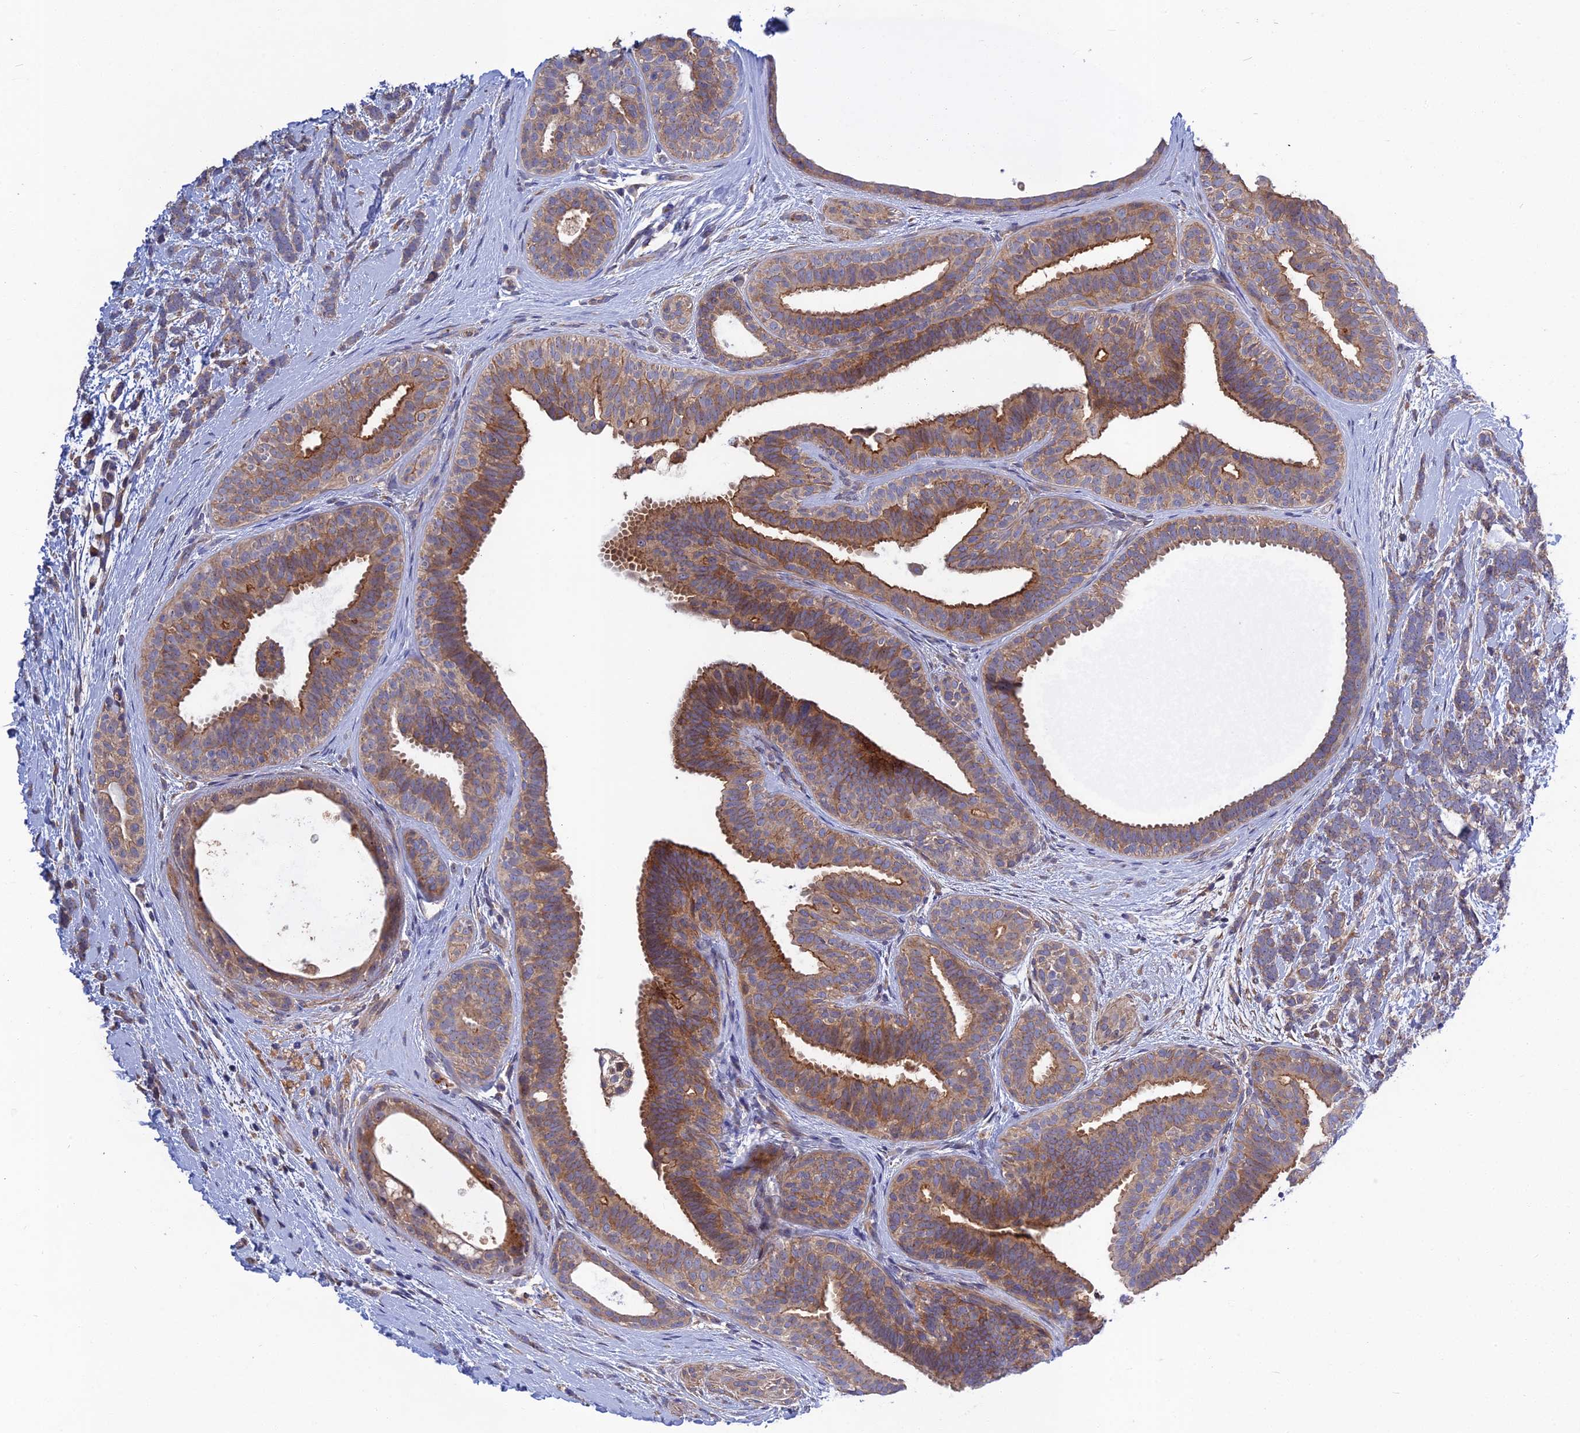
{"staining": {"intensity": "moderate", "quantity": ">75%", "location": "cytoplasmic/membranous"}, "tissue": "breast cancer", "cell_type": "Tumor cells", "image_type": "cancer", "snomed": [{"axis": "morphology", "description": "Lobular carcinoma"}, {"axis": "topography", "description": "Breast"}], "caption": "Immunohistochemistry (IHC) (DAB (3,3'-diaminobenzidine)) staining of human lobular carcinoma (breast) demonstrates moderate cytoplasmic/membranous protein expression in approximately >75% of tumor cells.", "gene": "CRACD", "patient": {"sex": "female", "age": 58}}